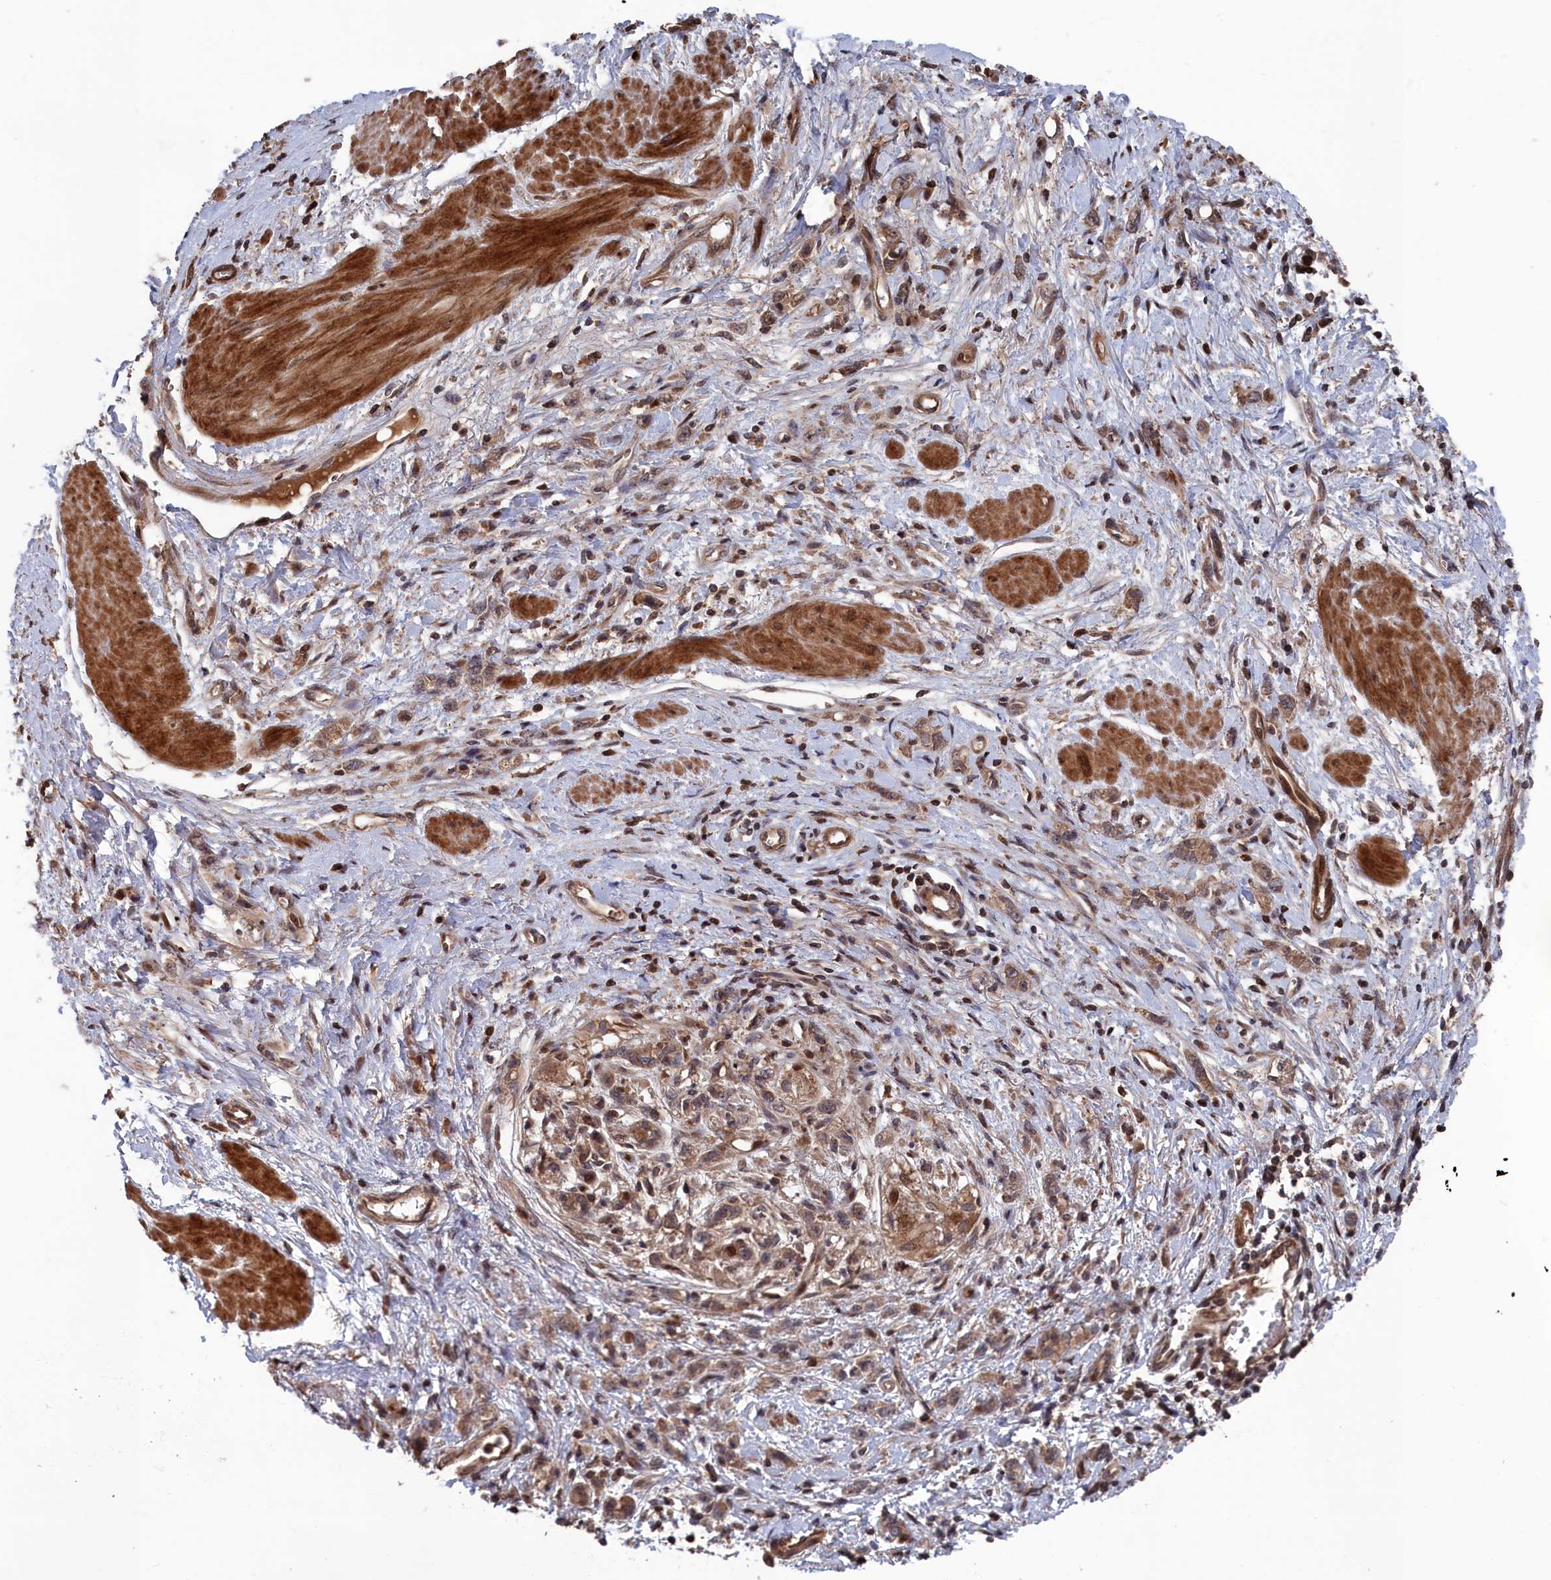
{"staining": {"intensity": "moderate", "quantity": ">75%", "location": "cytoplasmic/membranous,nuclear"}, "tissue": "stomach cancer", "cell_type": "Tumor cells", "image_type": "cancer", "snomed": [{"axis": "morphology", "description": "Adenocarcinoma, NOS"}, {"axis": "topography", "description": "Stomach"}], "caption": "Immunohistochemical staining of stomach adenocarcinoma displays moderate cytoplasmic/membranous and nuclear protein positivity in about >75% of tumor cells. (IHC, brightfield microscopy, high magnification).", "gene": "PLA2G15", "patient": {"sex": "female", "age": 76}}